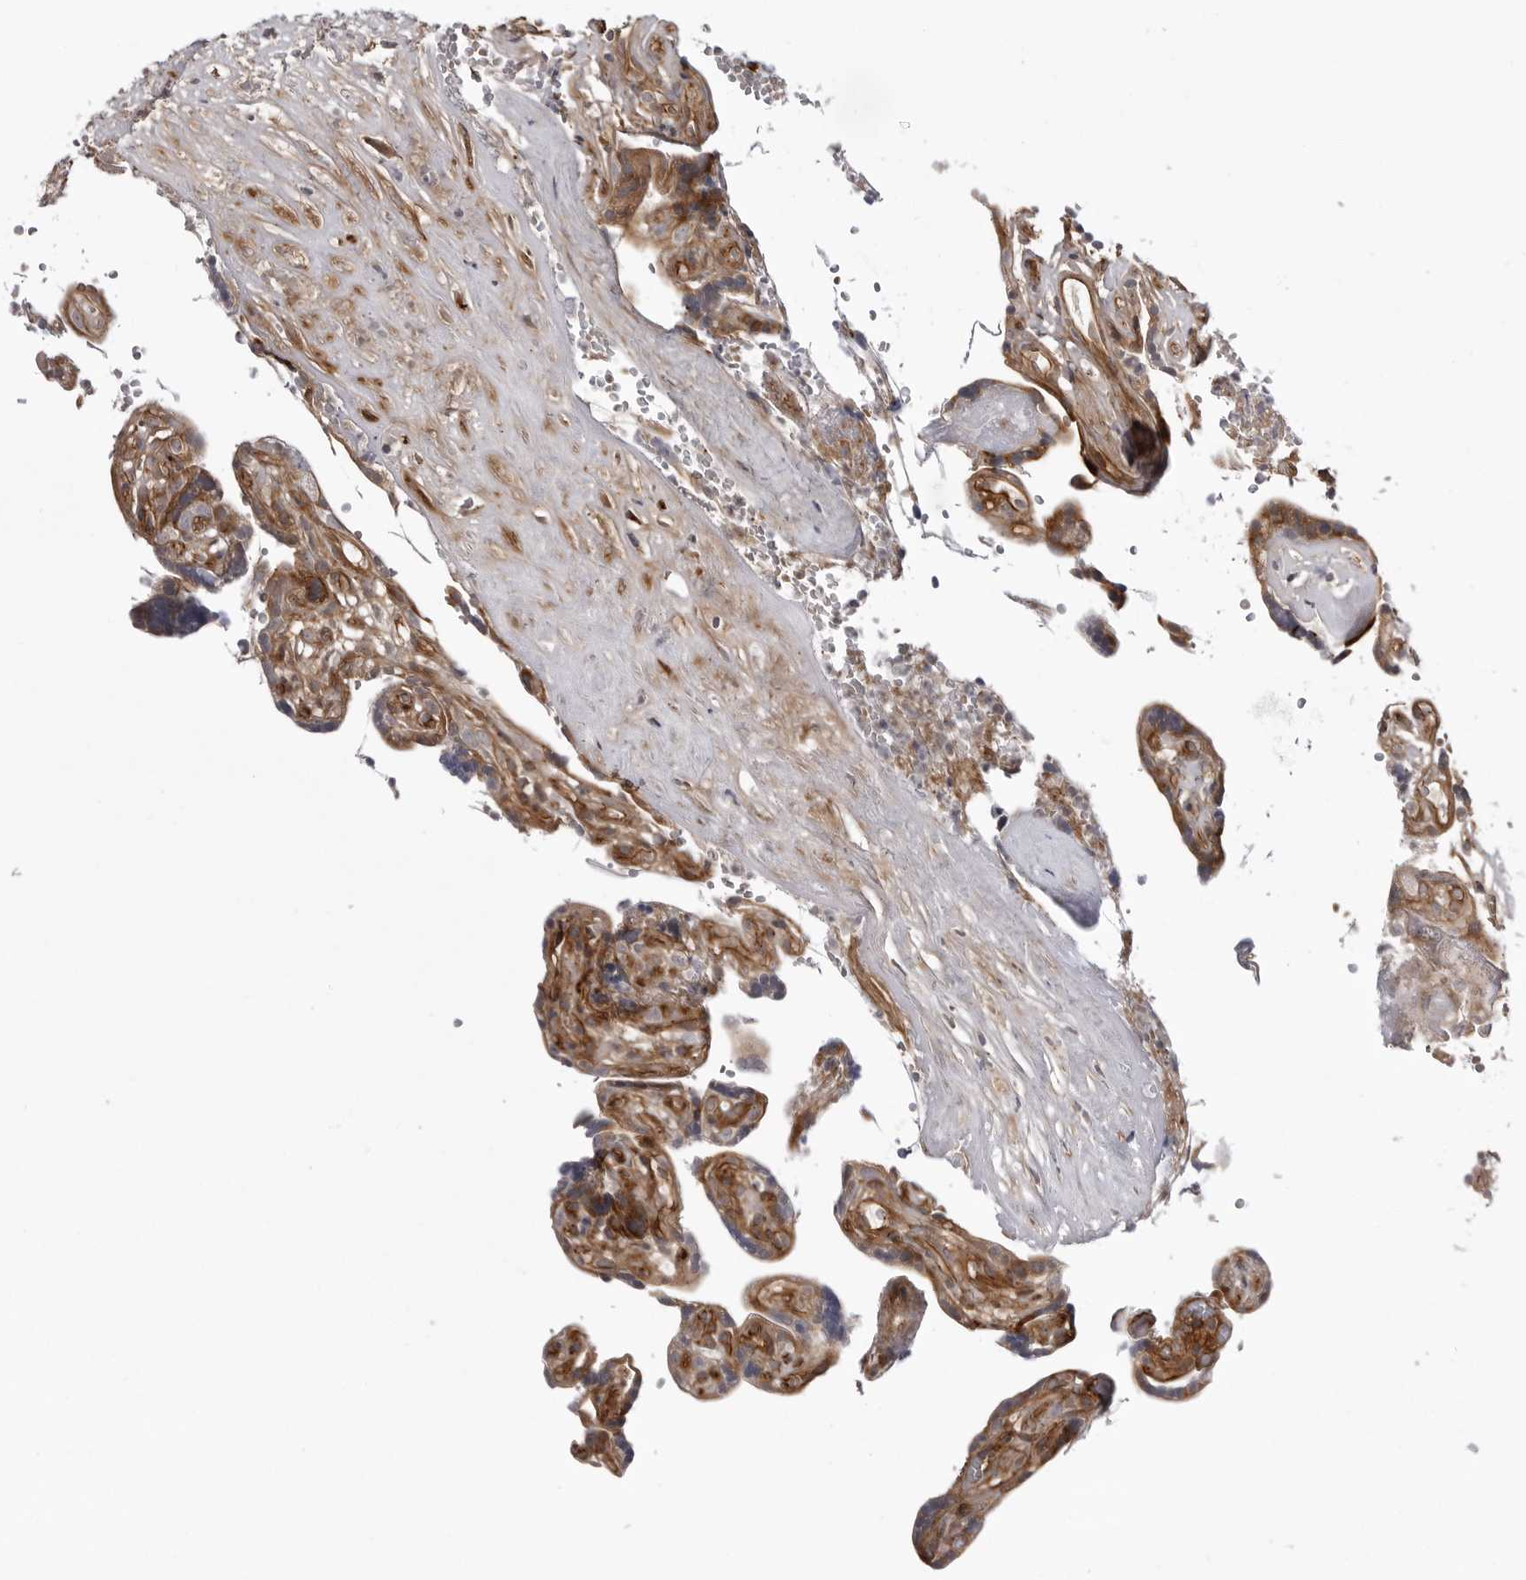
{"staining": {"intensity": "strong", "quantity": "25%-75%", "location": "cytoplasmic/membranous"}, "tissue": "placenta", "cell_type": "Decidual cells", "image_type": "normal", "snomed": [{"axis": "morphology", "description": "Normal tissue, NOS"}, {"axis": "topography", "description": "Placenta"}], "caption": "The histopathology image displays immunohistochemical staining of unremarkable placenta. There is strong cytoplasmic/membranous staining is seen in about 25%-75% of decidual cells.", "gene": "ARL5A", "patient": {"sex": "female", "age": 30}}